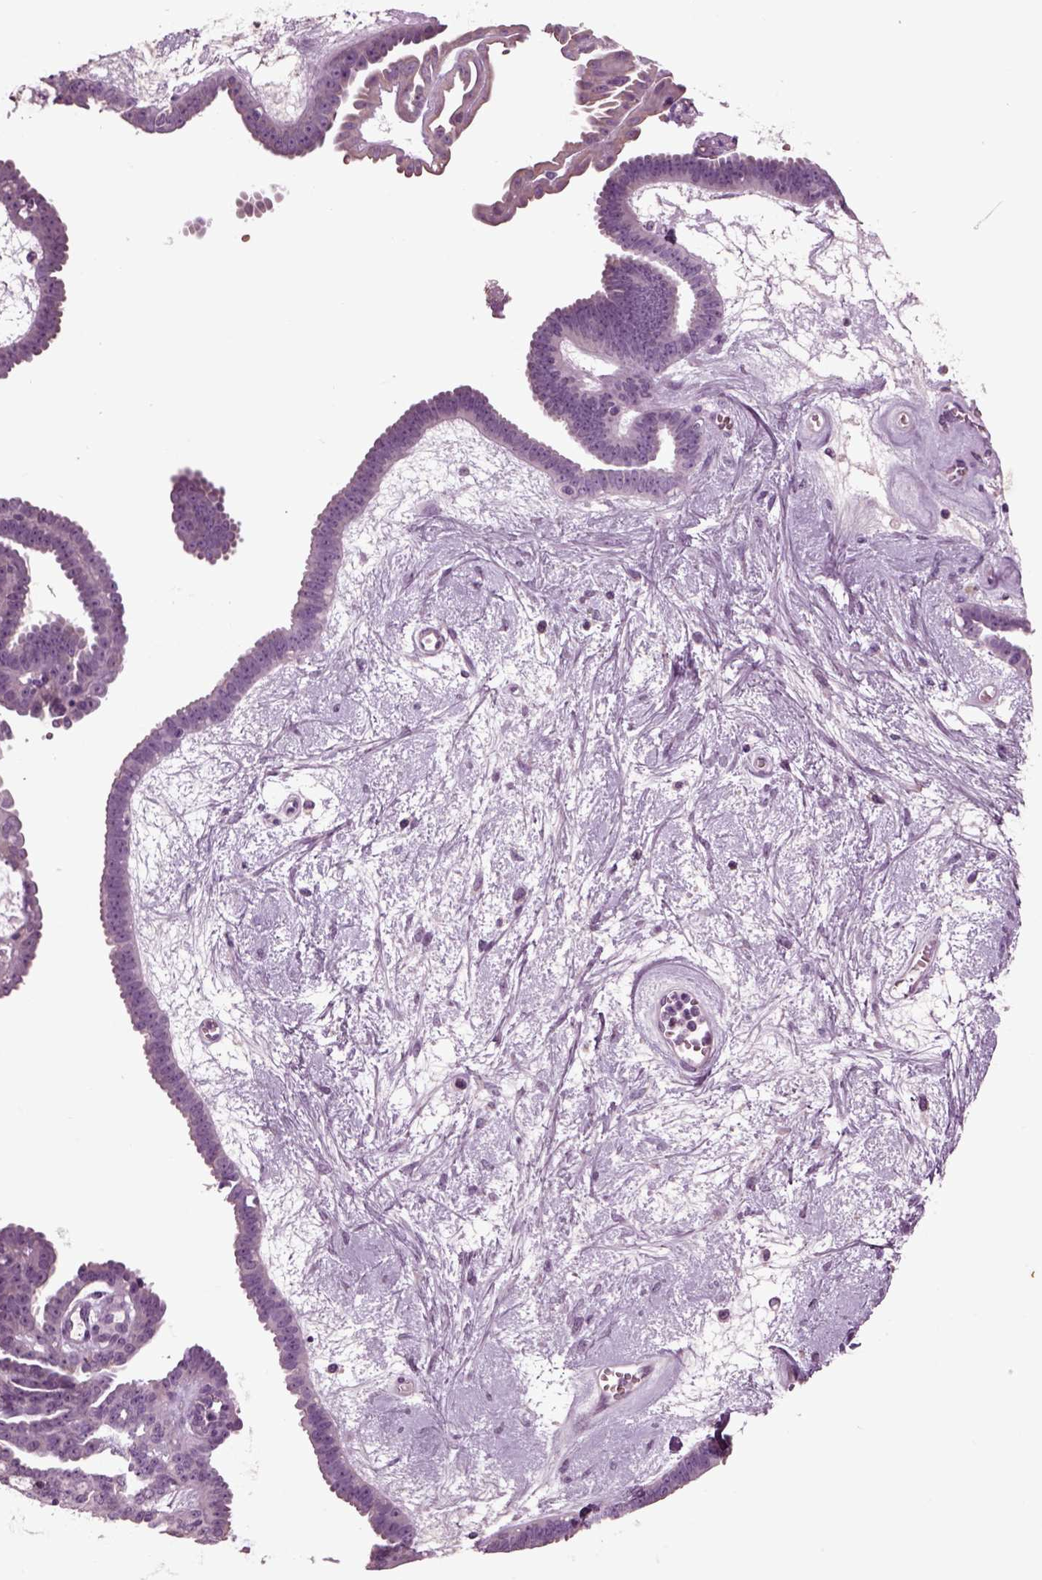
{"staining": {"intensity": "negative", "quantity": "none", "location": "none"}, "tissue": "ovarian cancer", "cell_type": "Tumor cells", "image_type": "cancer", "snomed": [{"axis": "morphology", "description": "Cystadenocarcinoma, serous, NOS"}, {"axis": "topography", "description": "Ovary"}], "caption": "Micrograph shows no significant protein positivity in tumor cells of serous cystadenocarcinoma (ovarian).", "gene": "CHGB", "patient": {"sex": "female", "age": 71}}